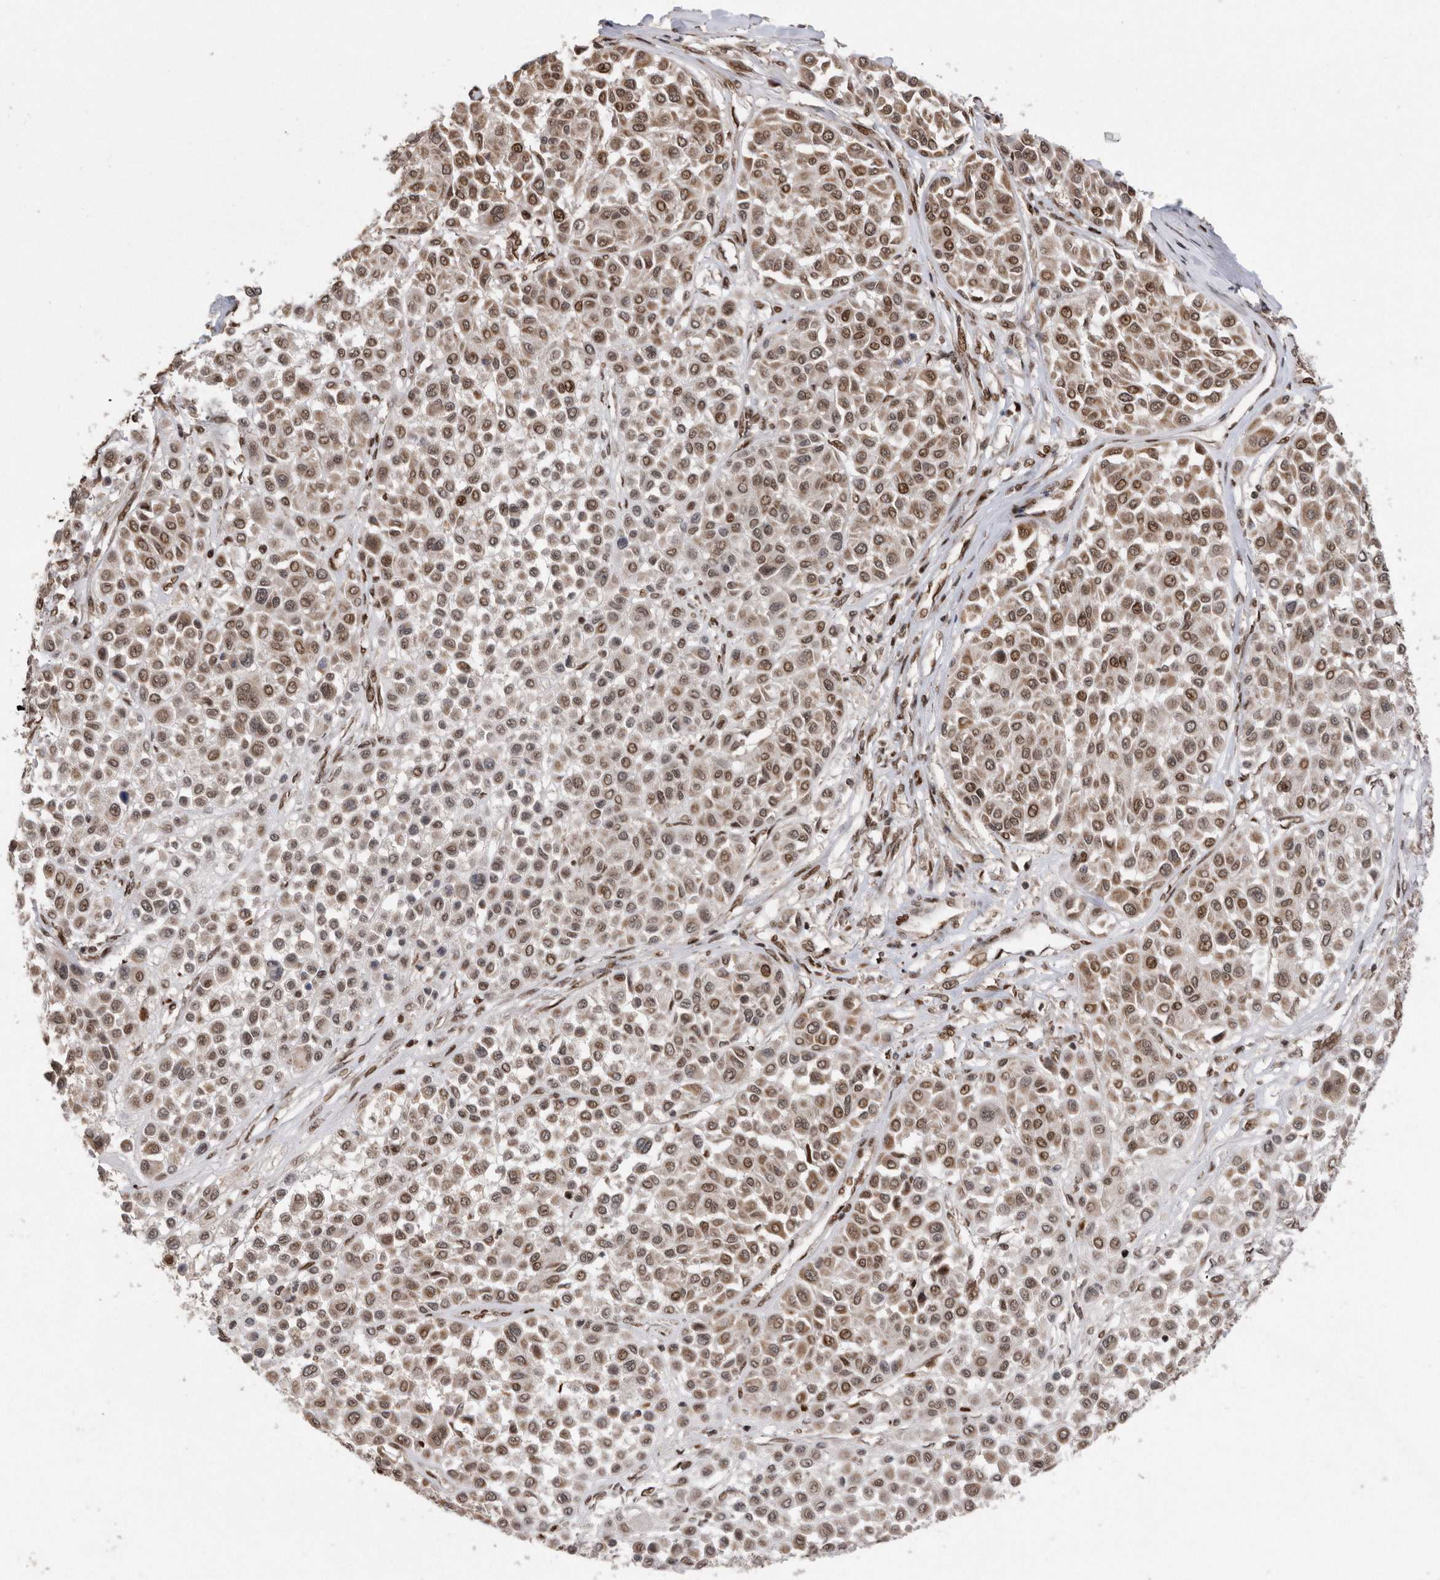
{"staining": {"intensity": "moderate", "quantity": ">75%", "location": "nuclear"}, "tissue": "melanoma", "cell_type": "Tumor cells", "image_type": "cancer", "snomed": [{"axis": "morphology", "description": "Malignant melanoma, Metastatic site"}, {"axis": "topography", "description": "Soft tissue"}], "caption": "A photomicrograph of malignant melanoma (metastatic site) stained for a protein demonstrates moderate nuclear brown staining in tumor cells.", "gene": "TDRD3", "patient": {"sex": "male", "age": 41}}